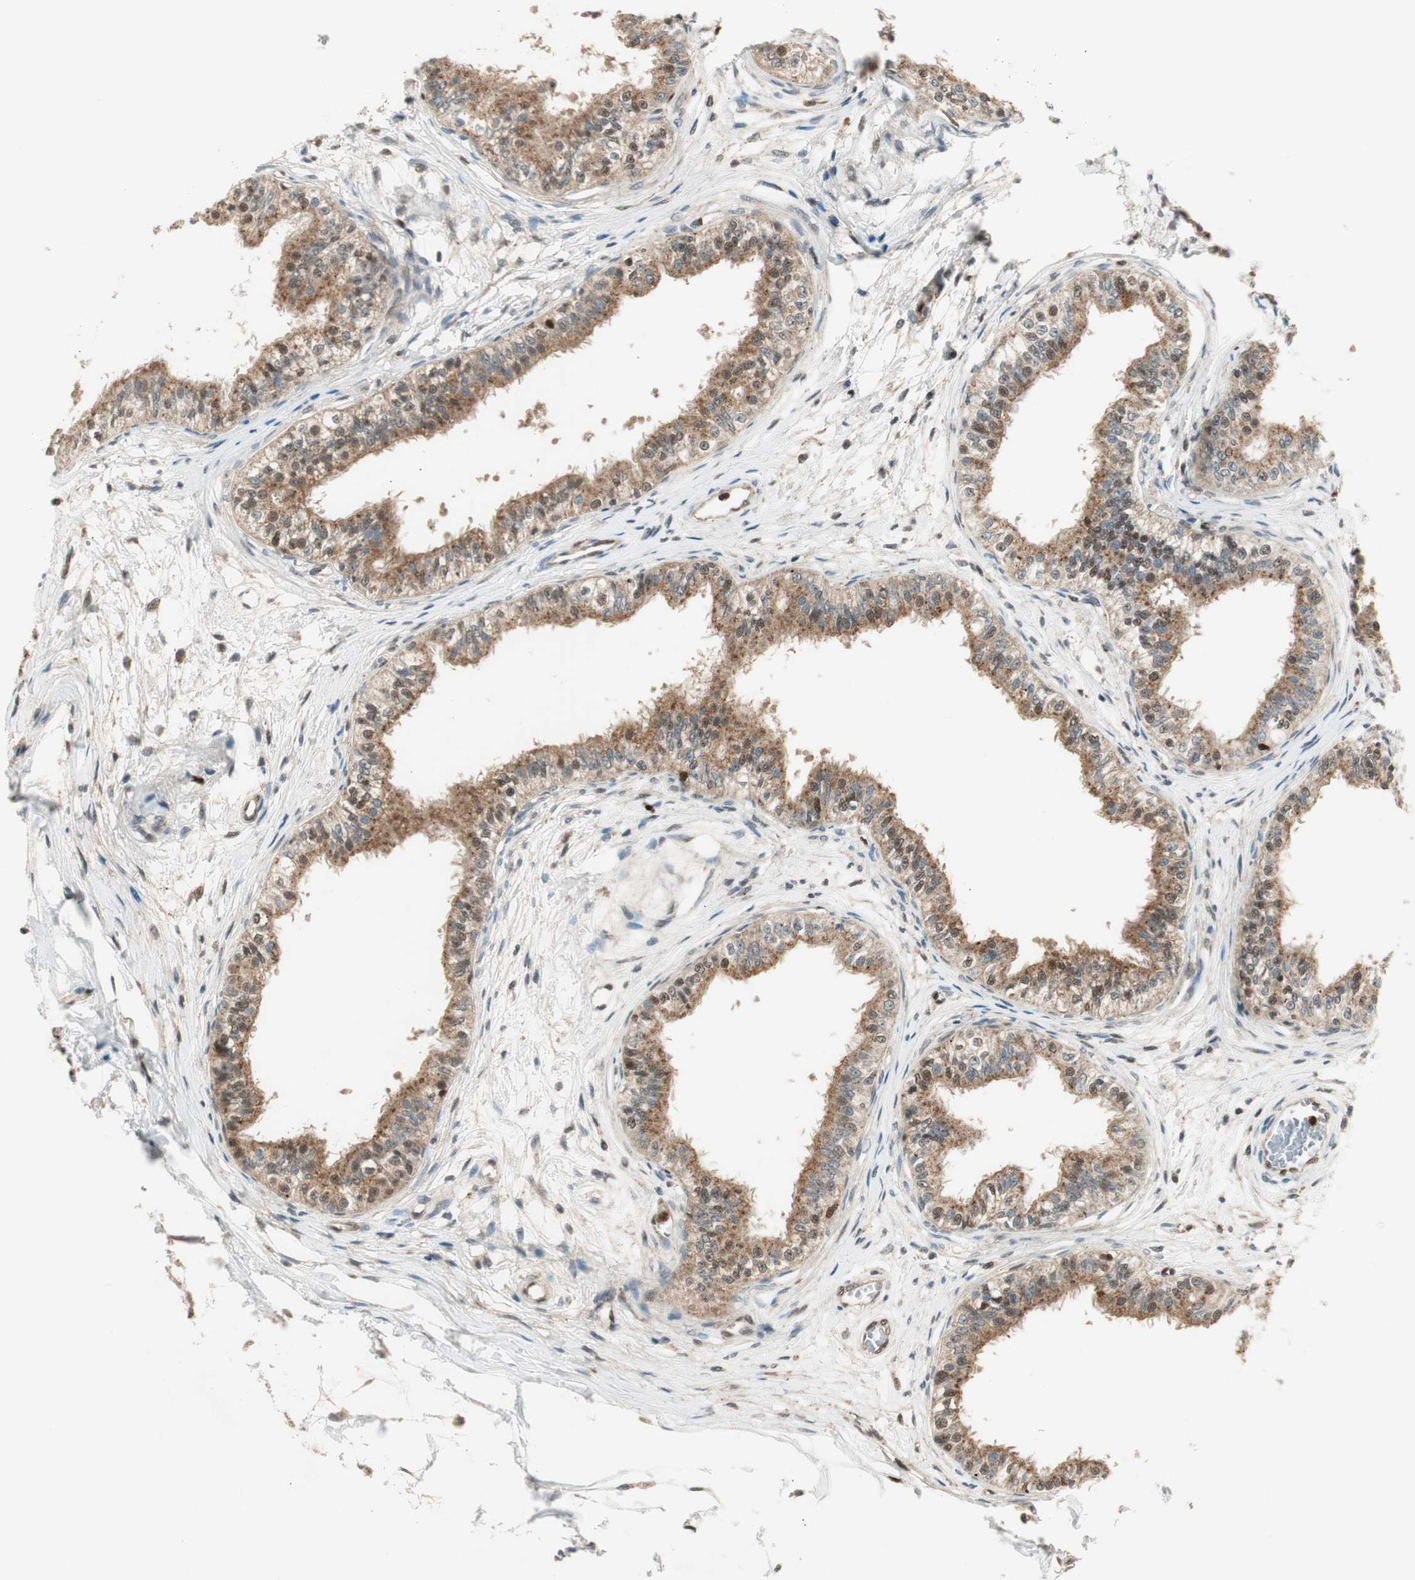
{"staining": {"intensity": "moderate", "quantity": ">75%", "location": "cytoplasmic/membranous,nuclear"}, "tissue": "epididymis", "cell_type": "Glandular cells", "image_type": "normal", "snomed": [{"axis": "morphology", "description": "Normal tissue, NOS"}, {"axis": "morphology", "description": "Adenocarcinoma, metastatic, NOS"}, {"axis": "topography", "description": "Testis"}, {"axis": "topography", "description": "Epididymis"}], "caption": "Moderate cytoplasmic/membranous,nuclear positivity is present in about >75% of glandular cells in normal epididymis.", "gene": "LTA4H", "patient": {"sex": "male", "age": 26}}